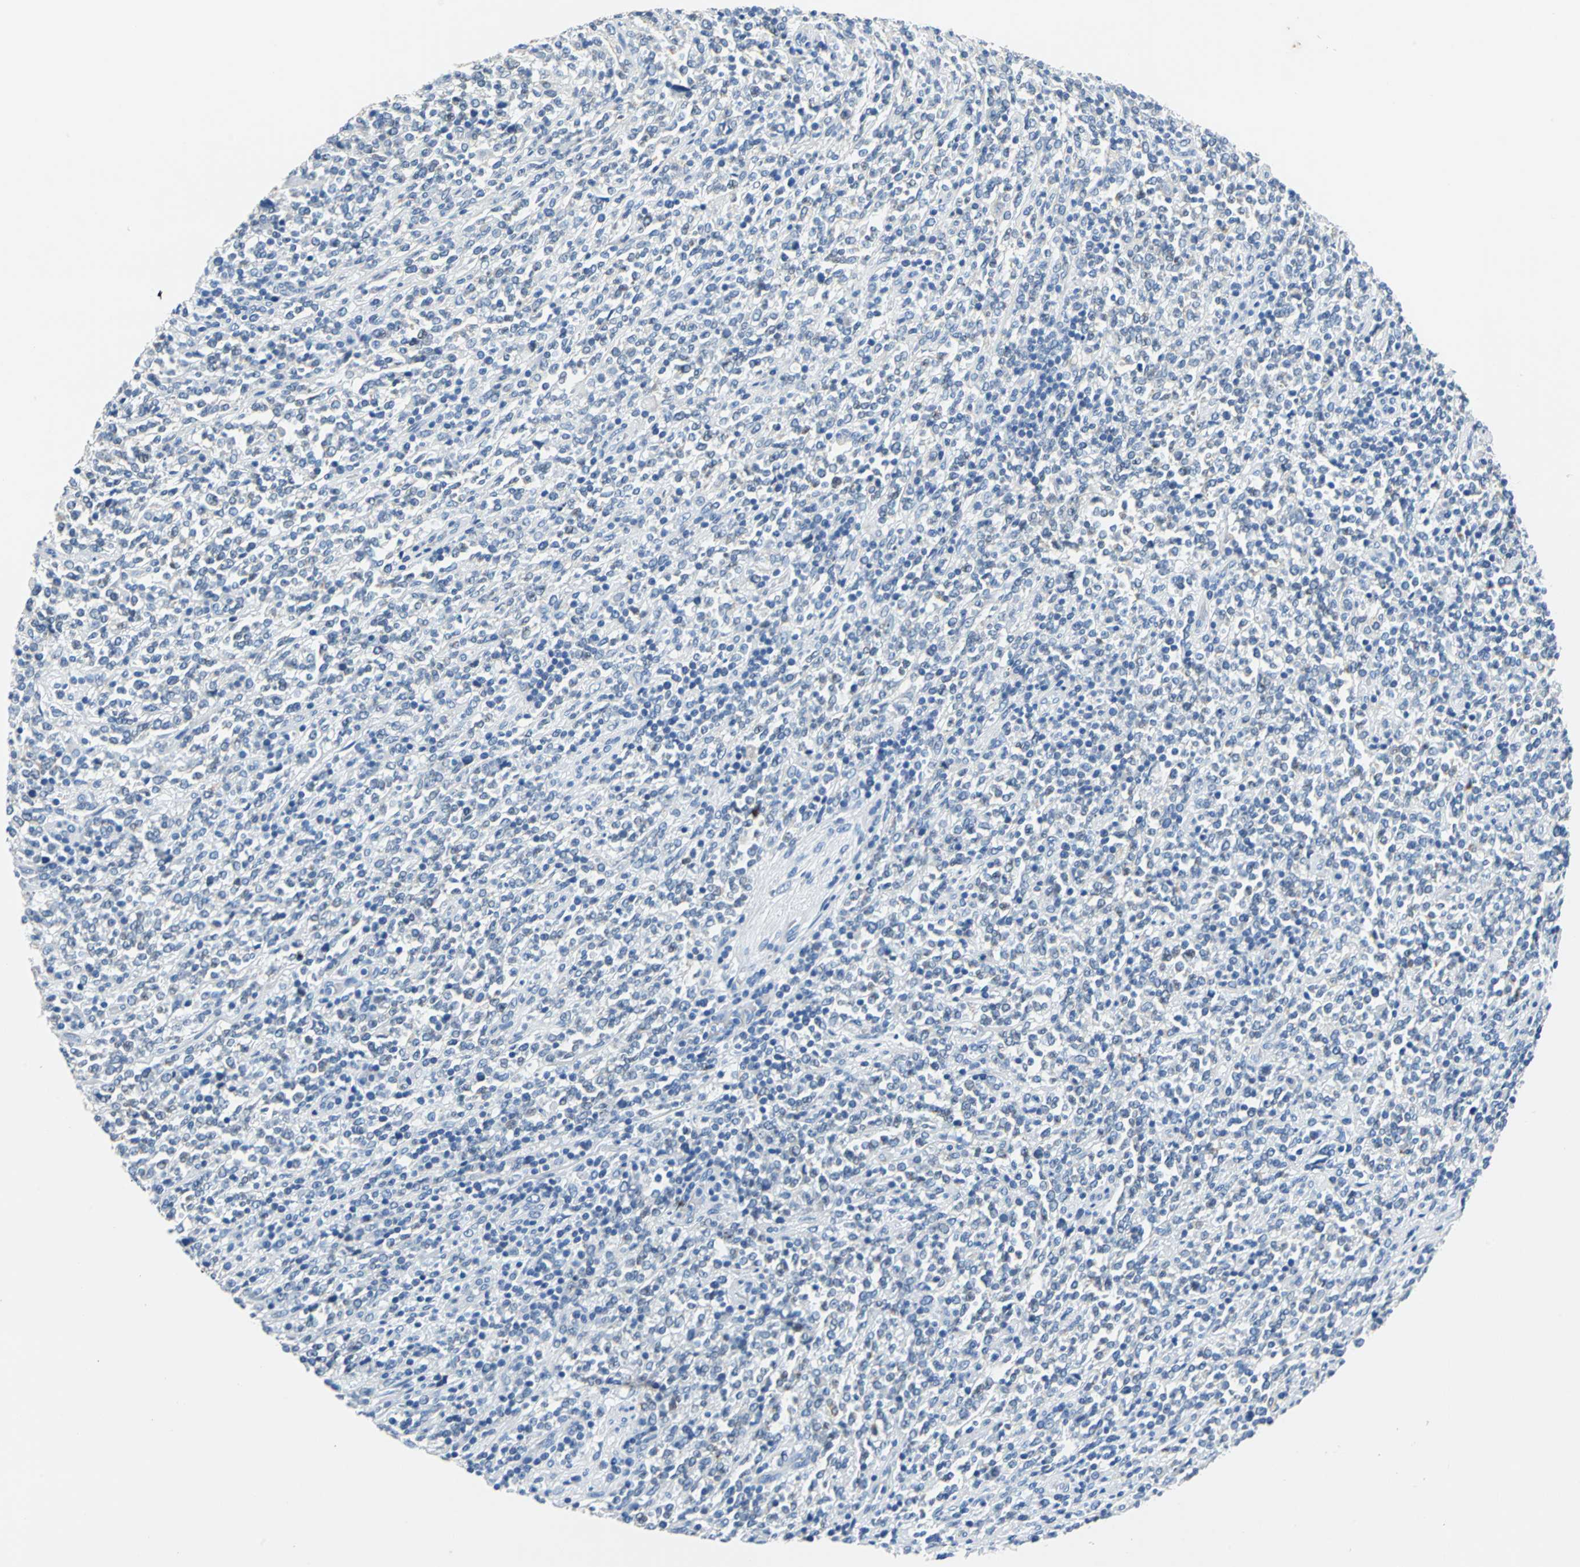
{"staining": {"intensity": "negative", "quantity": "none", "location": "none"}, "tissue": "lymphoma", "cell_type": "Tumor cells", "image_type": "cancer", "snomed": [{"axis": "morphology", "description": "Malignant lymphoma, non-Hodgkin's type, High grade"}, {"axis": "topography", "description": "Soft tissue"}], "caption": "The histopathology image demonstrates no staining of tumor cells in lymphoma.", "gene": "TEX264", "patient": {"sex": "male", "age": 18}}